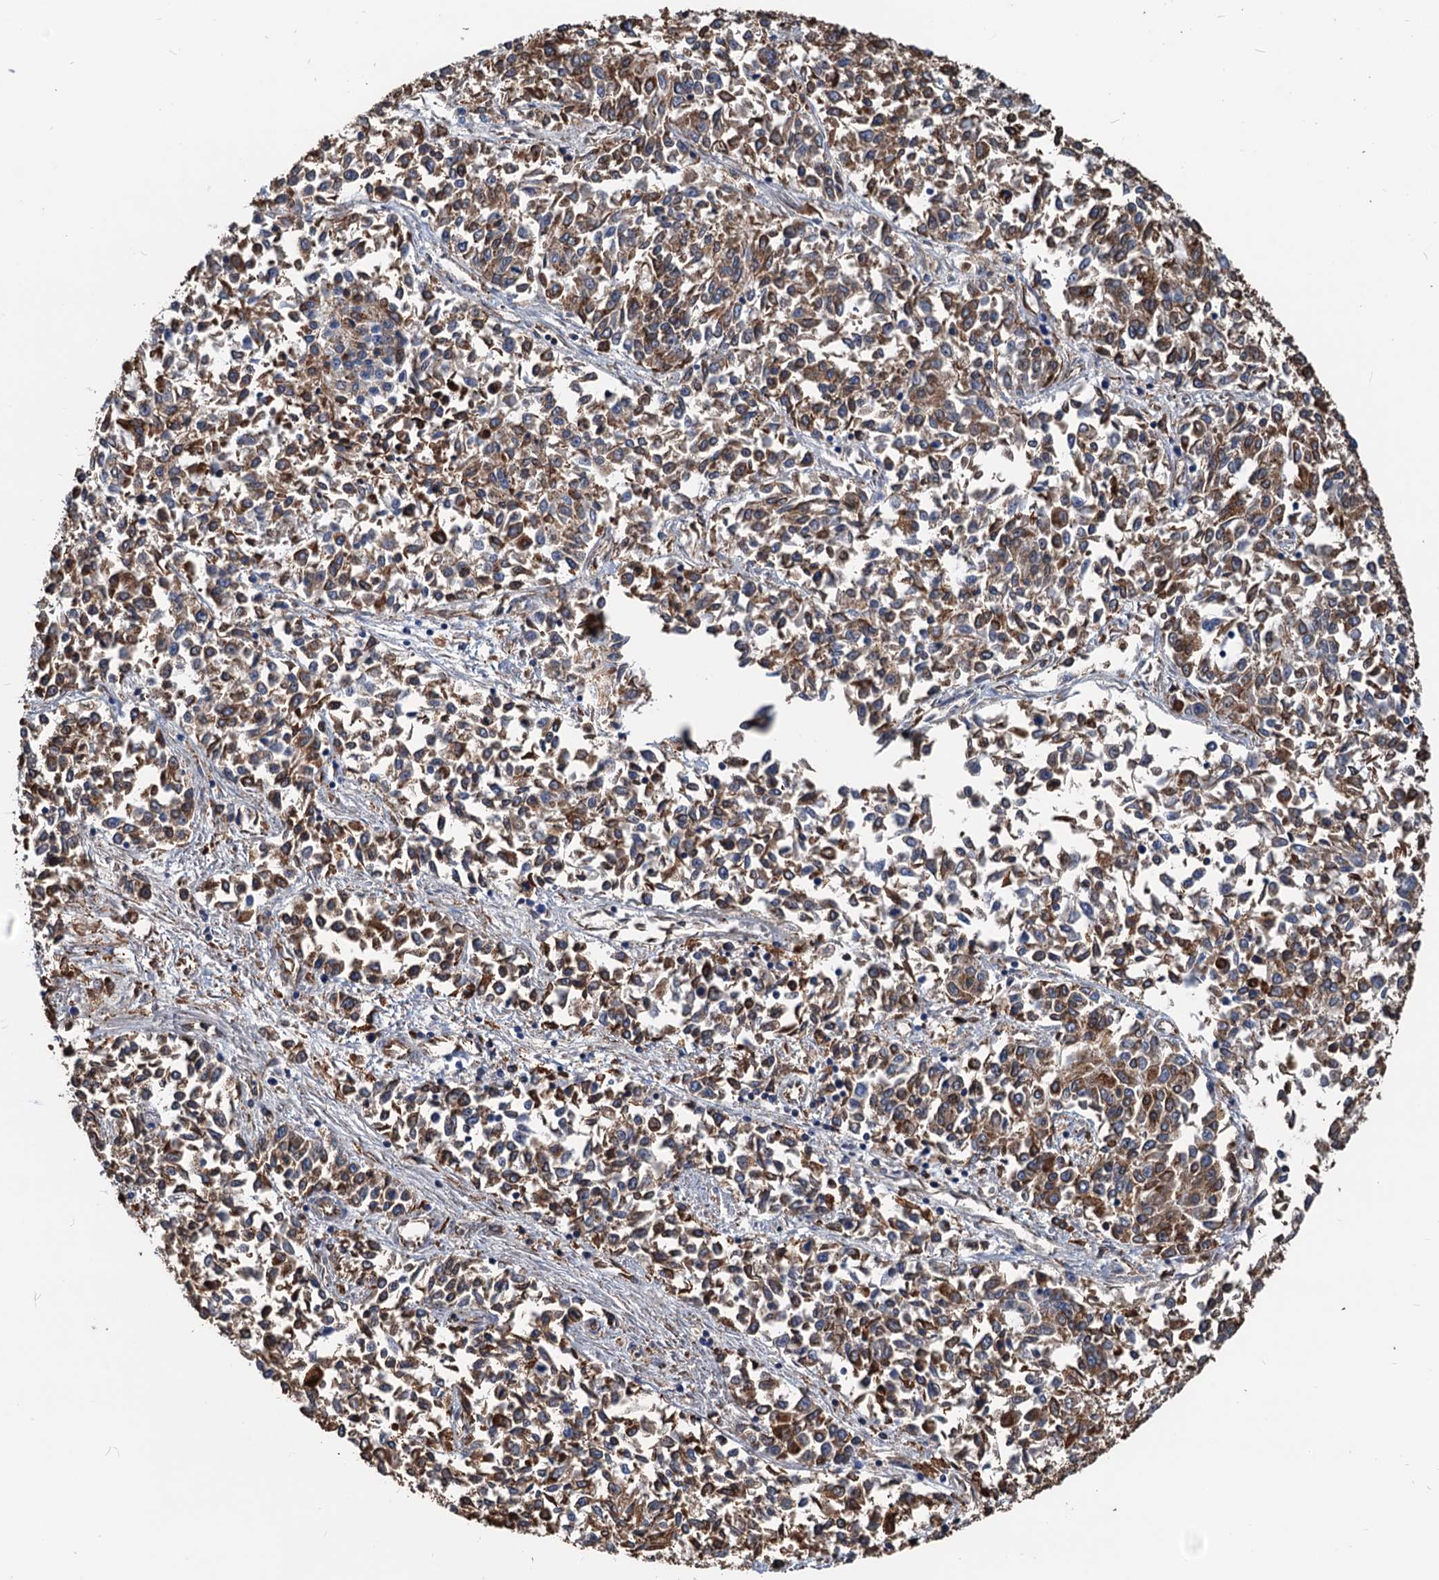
{"staining": {"intensity": "moderate", "quantity": ">75%", "location": "cytoplasmic/membranous"}, "tissue": "endometrial cancer", "cell_type": "Tumor cells", "image_type": "cancer", "snomed": [{"axis": "morphology", "description": "Adenocarcinoma, NOS"}, {"axis": "topography", "description": "Endometrium"}], "caption": "Protein expression analysis of endometrial adenocarcinoma displays moderate cytoplasmic/membranous expression in about >75% of tumor cells.", "gene": "HSPA5", "patient": {"sex": "female", "age": 50}}